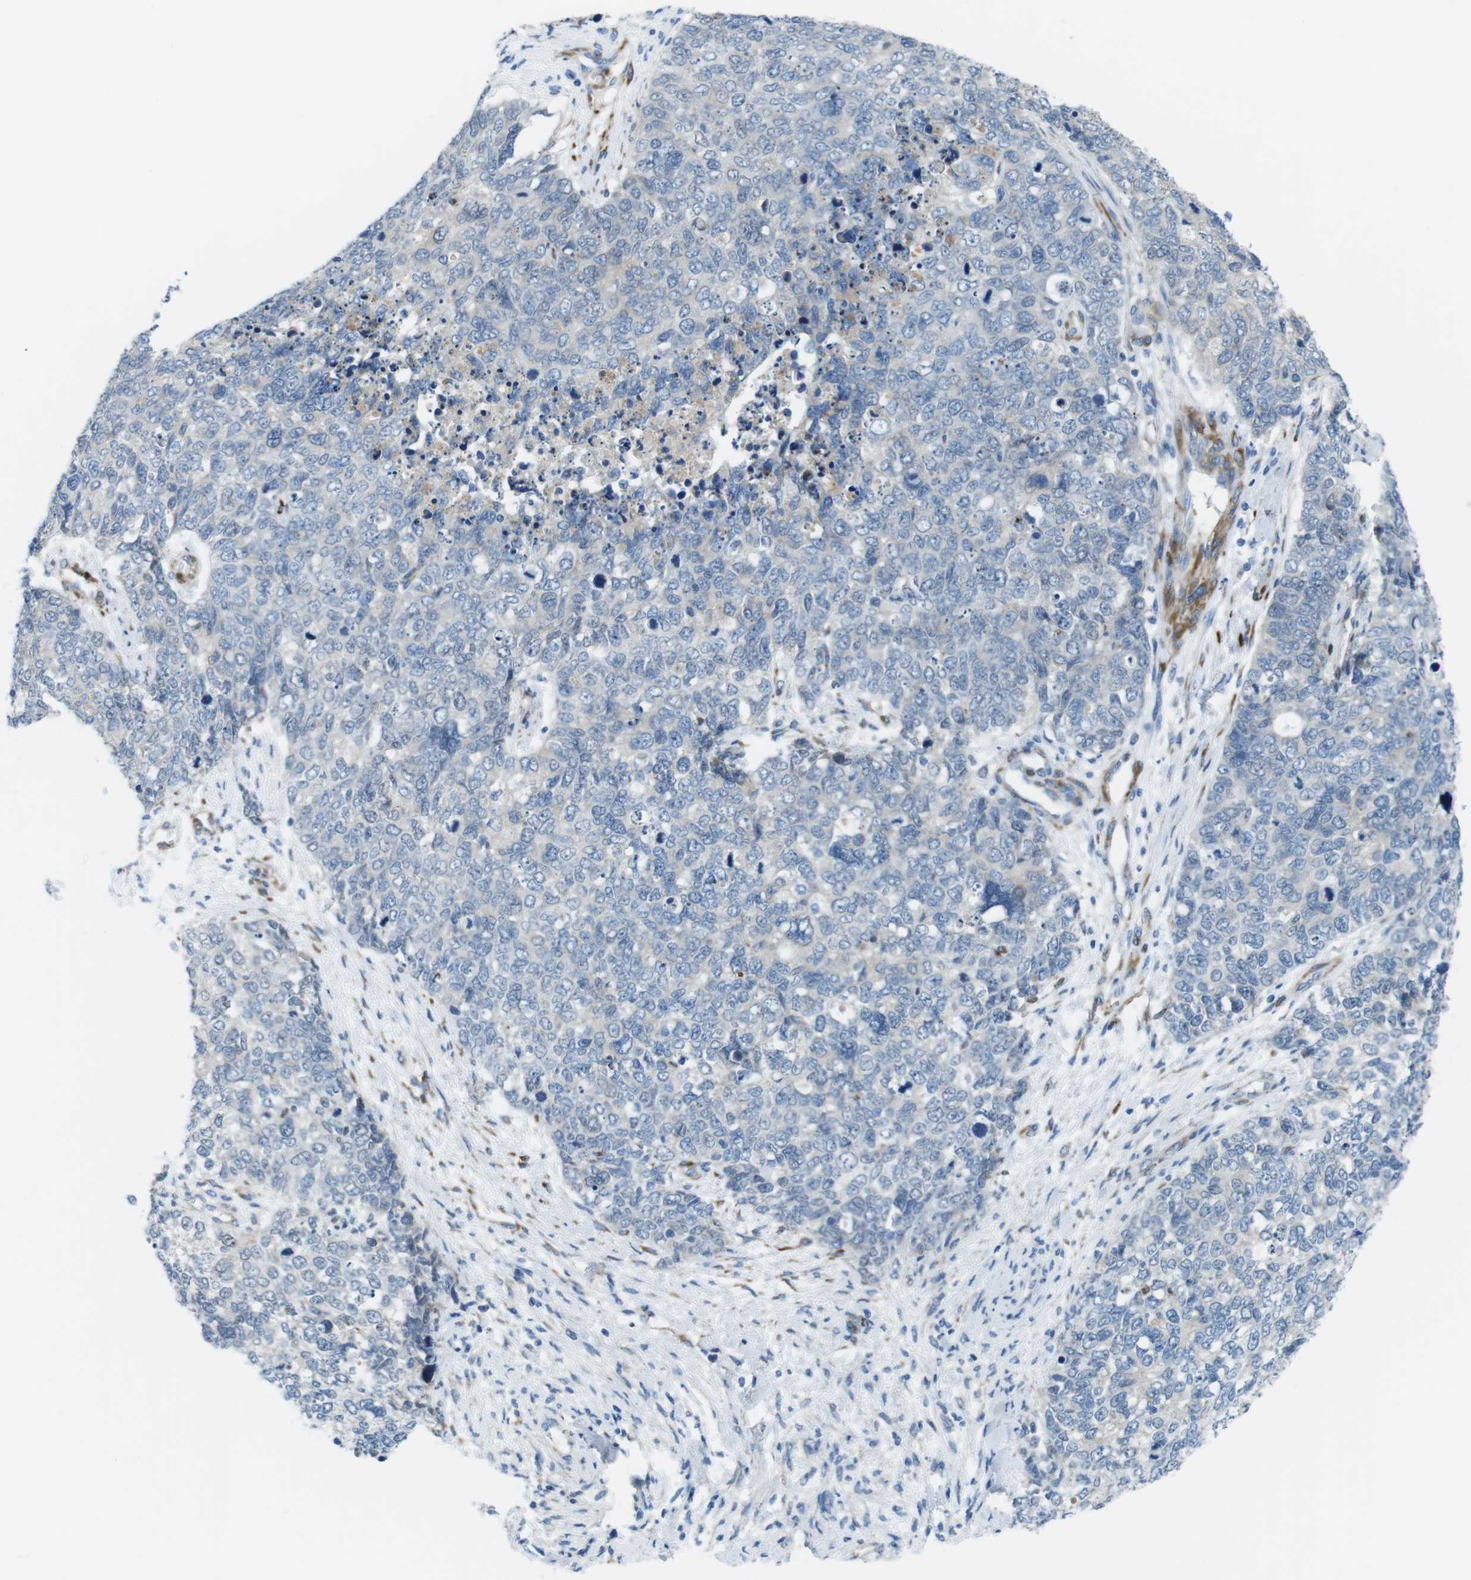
{"staining": {"intensity": "negative", "quantity": "none", "location": "none"}, "tissue": "cervical cancer", "cell_type": "Tumor cells", "image_type": "cancer", "snomed": [{"axis": "morphology", "description": "Squamous cell carcinoma, NOS"}, {"axis": "topography", "description": "Cervix"}], "caption": "IHC of human squamous cell carcinoma (cervical) shows no positivity in tumor cells. (Stains: DAB immunohistochemistry (IHC) with hematoxylin counter stain, Microscopy: brightfield microscopy at high magnification).", "gene": "EMP2", "patient": {"sex": "female", "age": 63}}